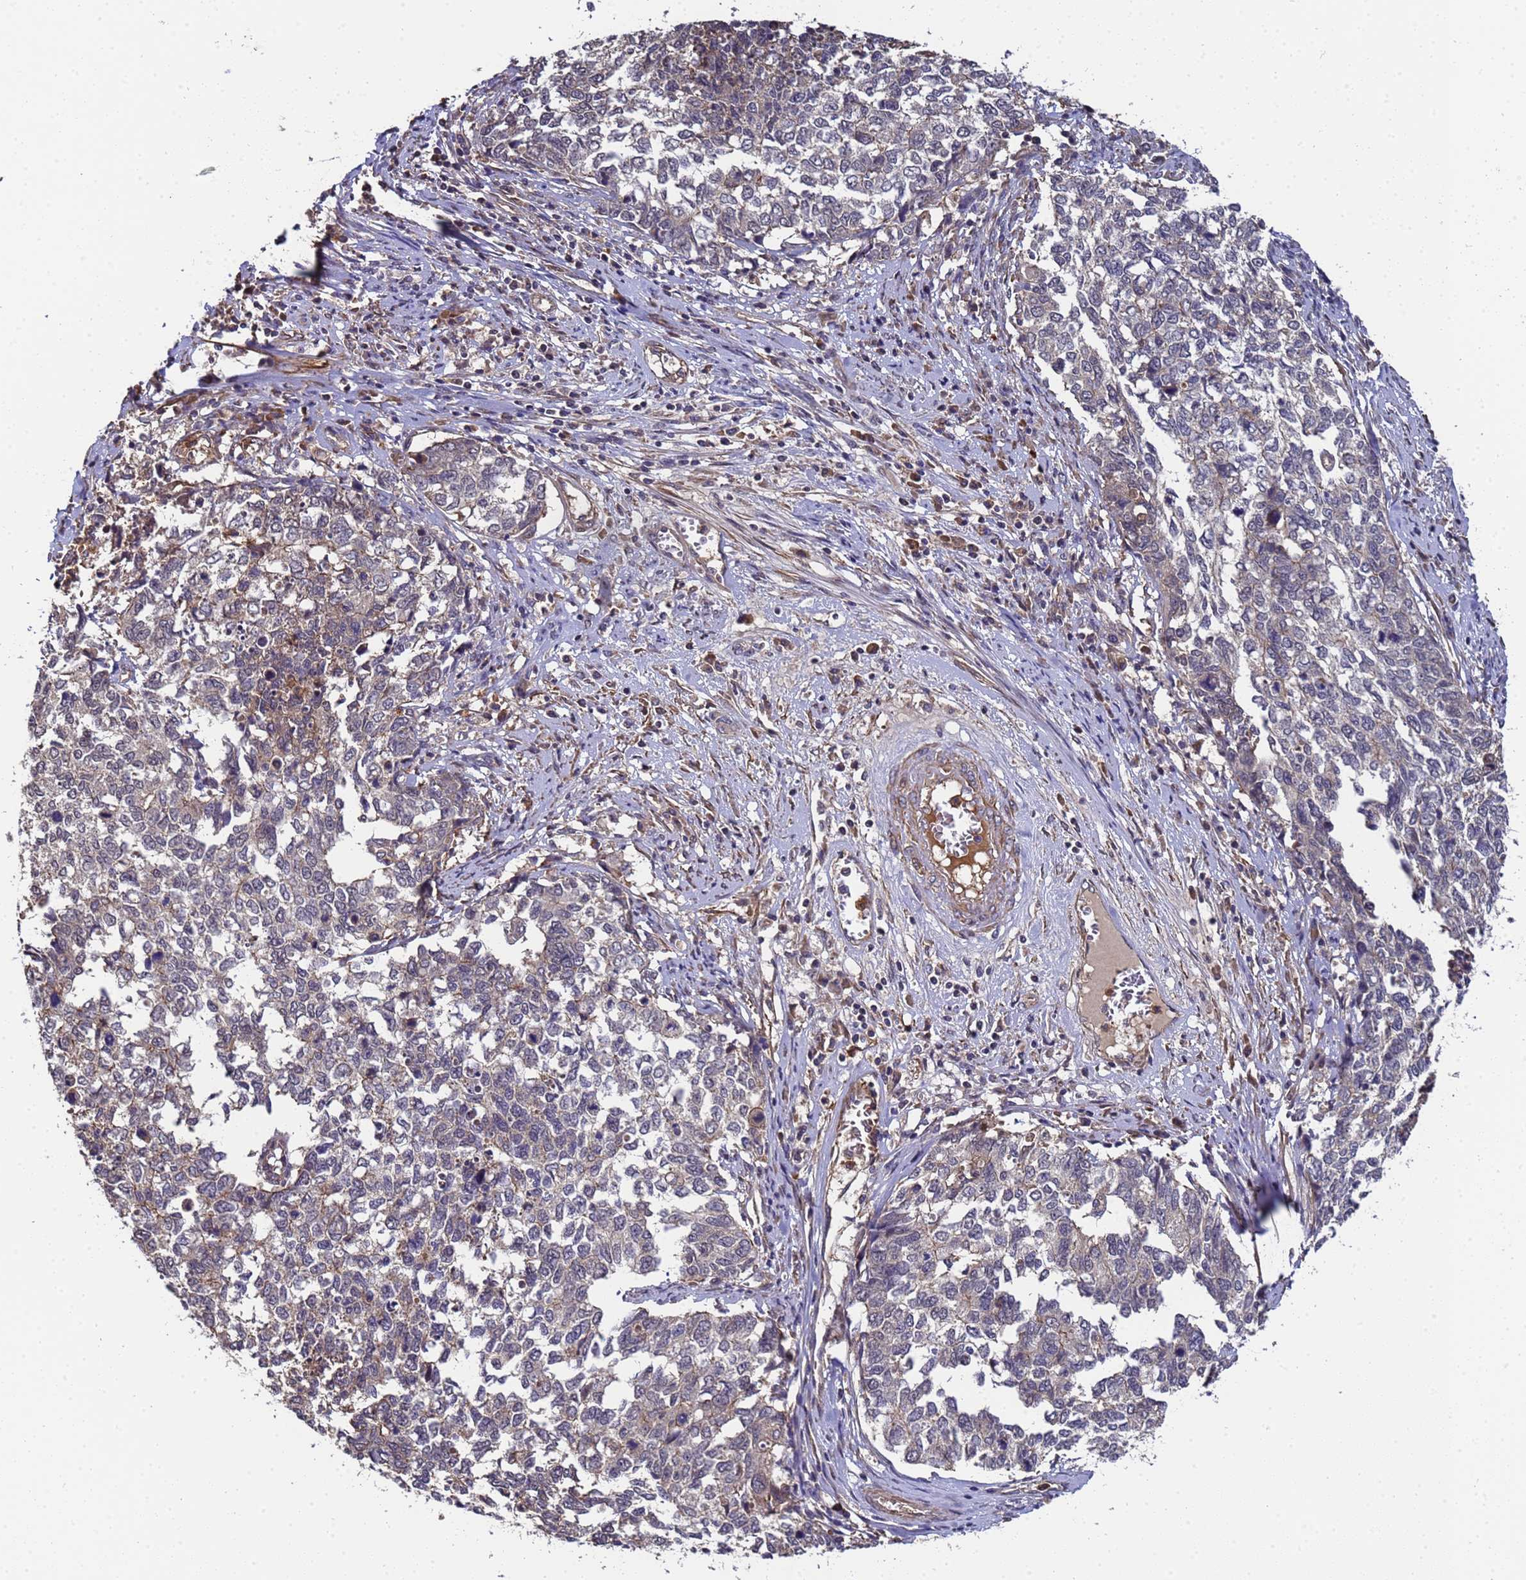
{"staining": {"intensity": "weak", "quantity": "25%-75%", "location": "cytoplasmic/membranous"}, "tissue": "cervical cancer", "cell_type": "Tumor cells", "image_type": "cancer", "snomed": [{"axis": "morphology", "description": "Squamous cell carcinoma, NOS"}, {"axis": "topography", "description": "Cervix"}], "caption": "Protein staining of cervical squamous cell carcinoma tissue exhibits weak cytoplasmic/membranous staining in about 25%-75% of tumor cells.", "gene": "GSTCD", "patient": {"sex": "female", "age": 63}}